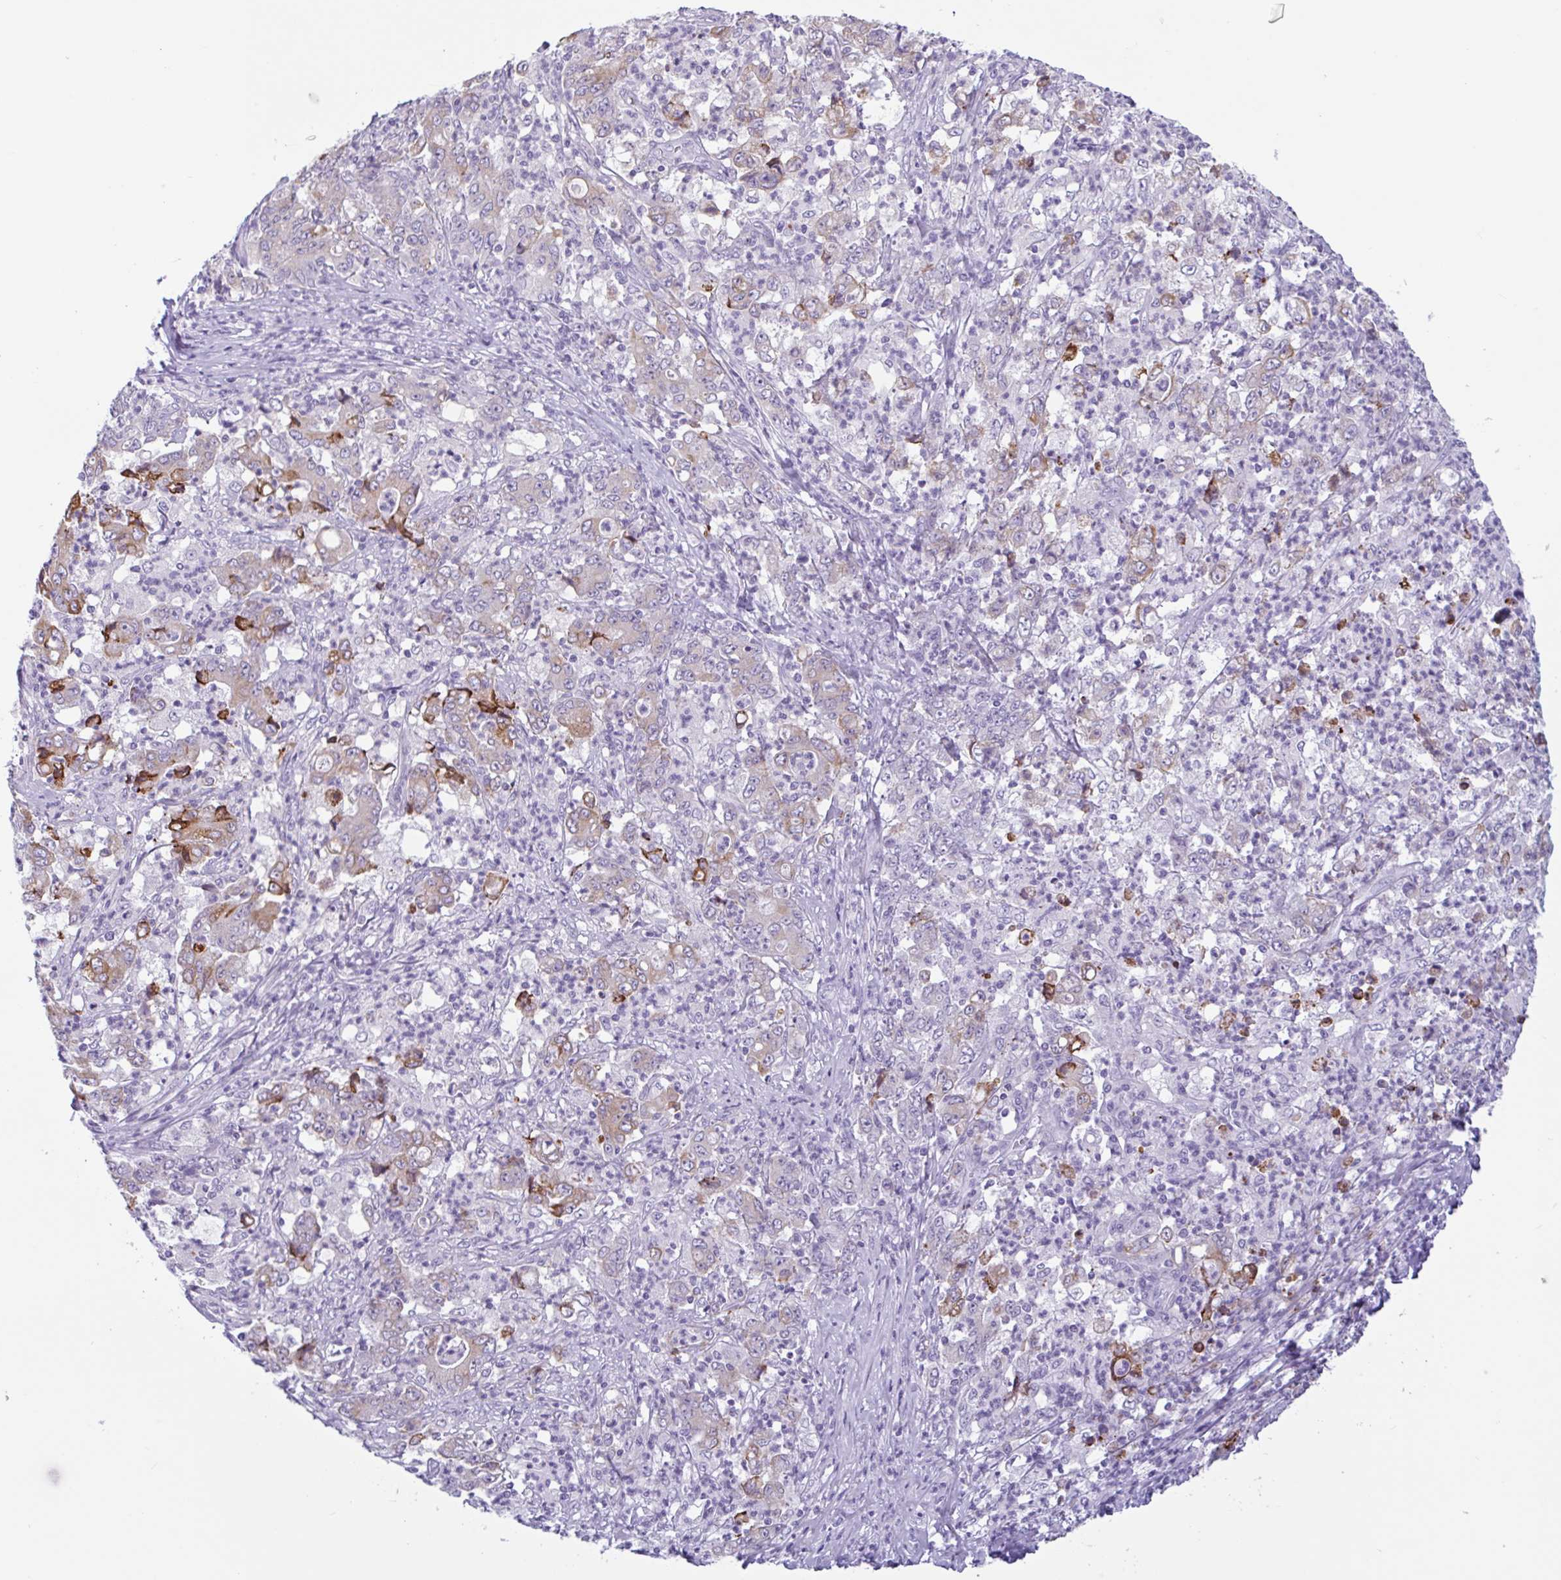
{"staining": {"intensity": "moderate", "quantity": "25%-75%", "location": "cytoplasmic/membranous"}, "tissue": "stomach cancer", "cell_type": "Tumor cells", "image_type": "cancer", "snomed": [{"axis": "morphology", "description": "Adenocarcinoma, NOS"}, {"axis": "topography", "description": "Stomach, lower"}], "caption": "High-magnification brightfield microscopy of adenocarcinoma (stomach) stained with DAB (3,3'-diaminobenzidine) (brown) and counterstained with hematoxylin (blue). tumor cells exhibit moderate cytoplasmic/membranous expression is appreciated in about25%-75% of cells.", "gene": "CTSE", "patient": {"sex": "female", "age": 71}}